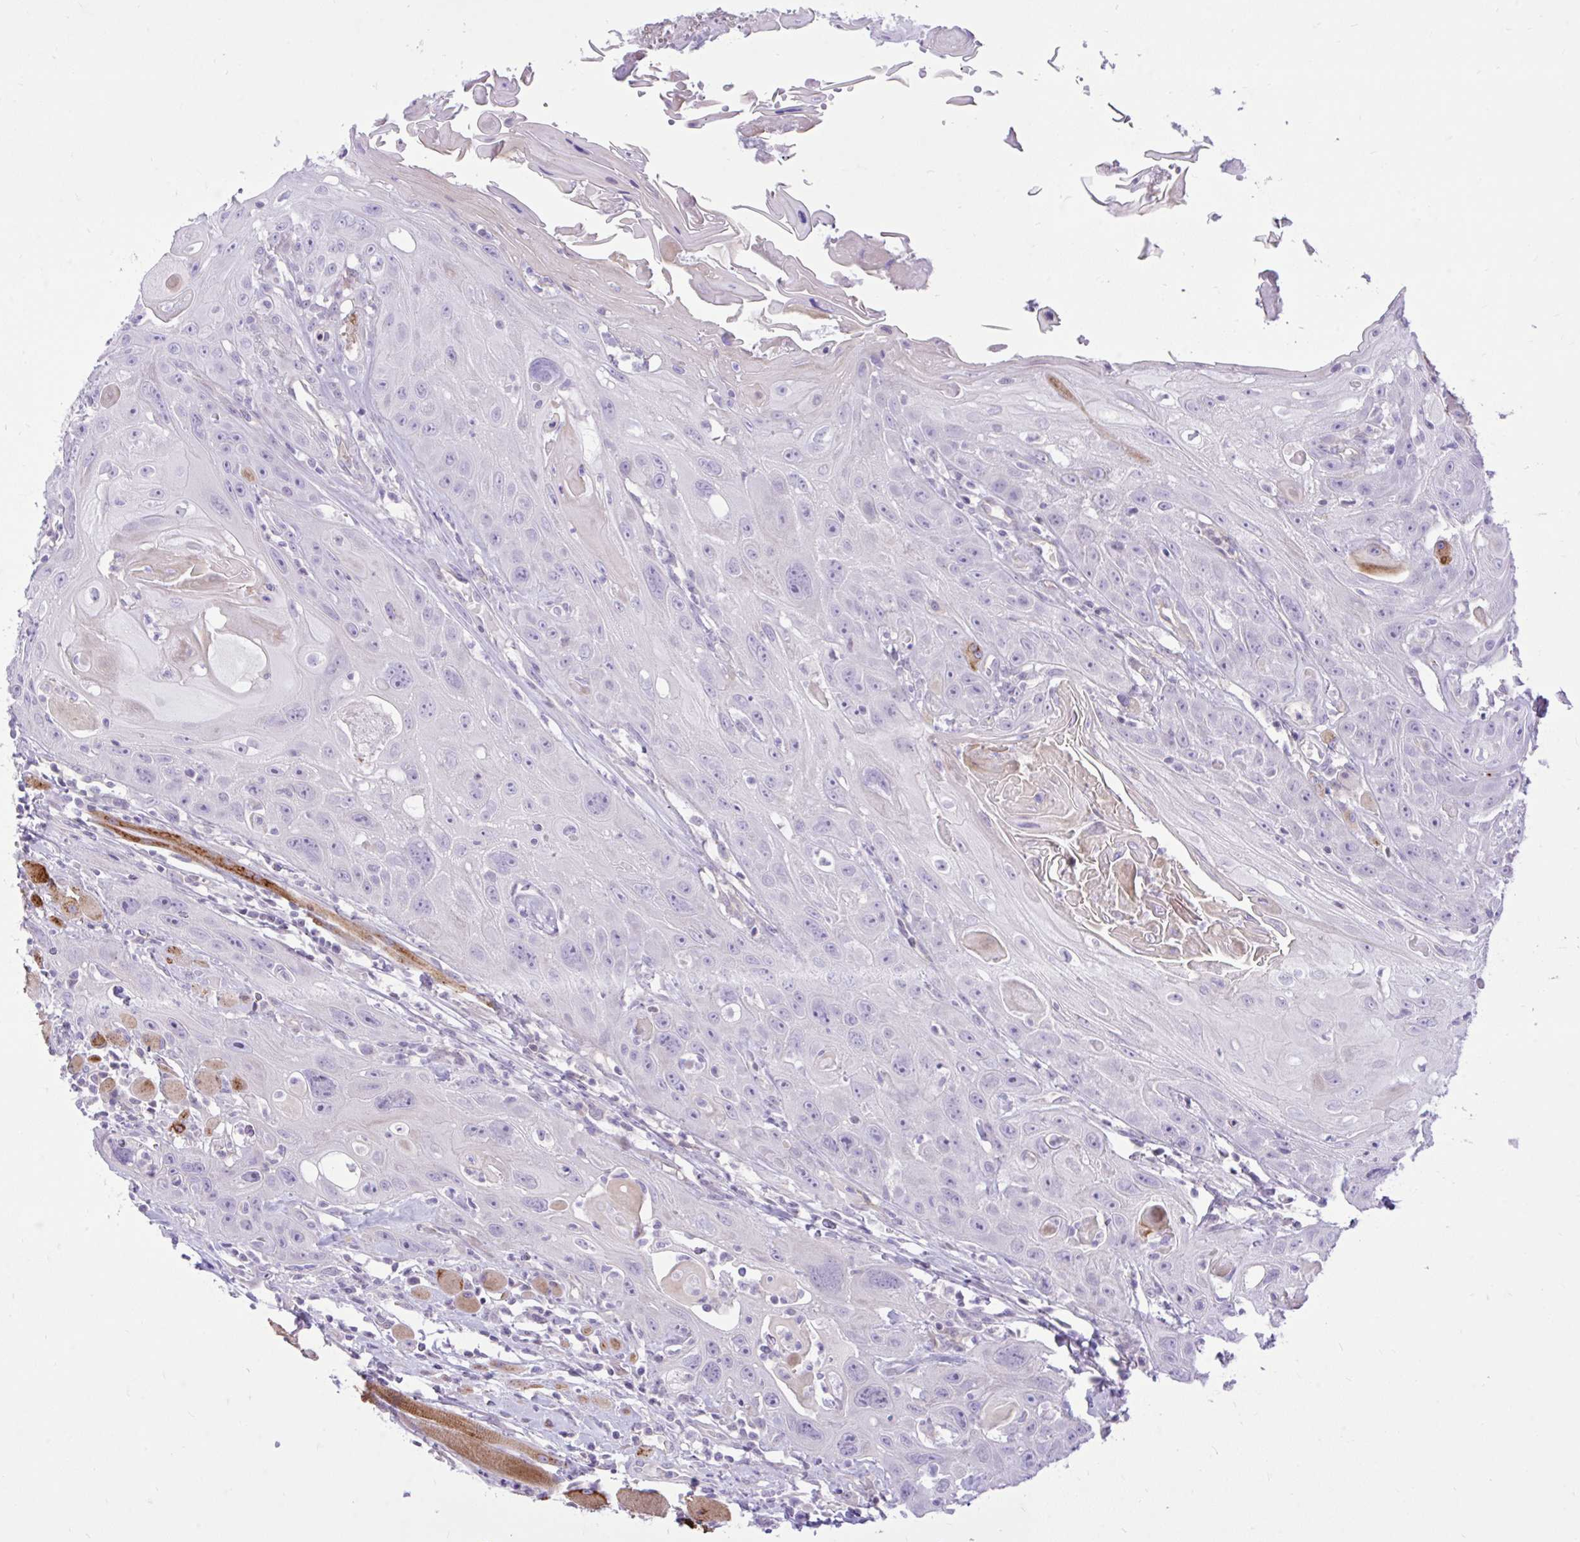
{"staining": {"intensity": "negative", "quantity": "none", "location": "none"}, "tissue": "head and neck cancer", "cell_type": "Tumor cells", "image_type": "cancer", "snomed": [{"axis": "morphology", "description": "Squamous cell carcinoma, NOS"}, {"axis": "topography", "description": "Head-Neck"}], "caption": "This is an immunohistochemistry image of head and neck cancer. There is no expression in tumor cells.", "gene": "ZNF101", "patient": {"sex": "female", "age": 59}}